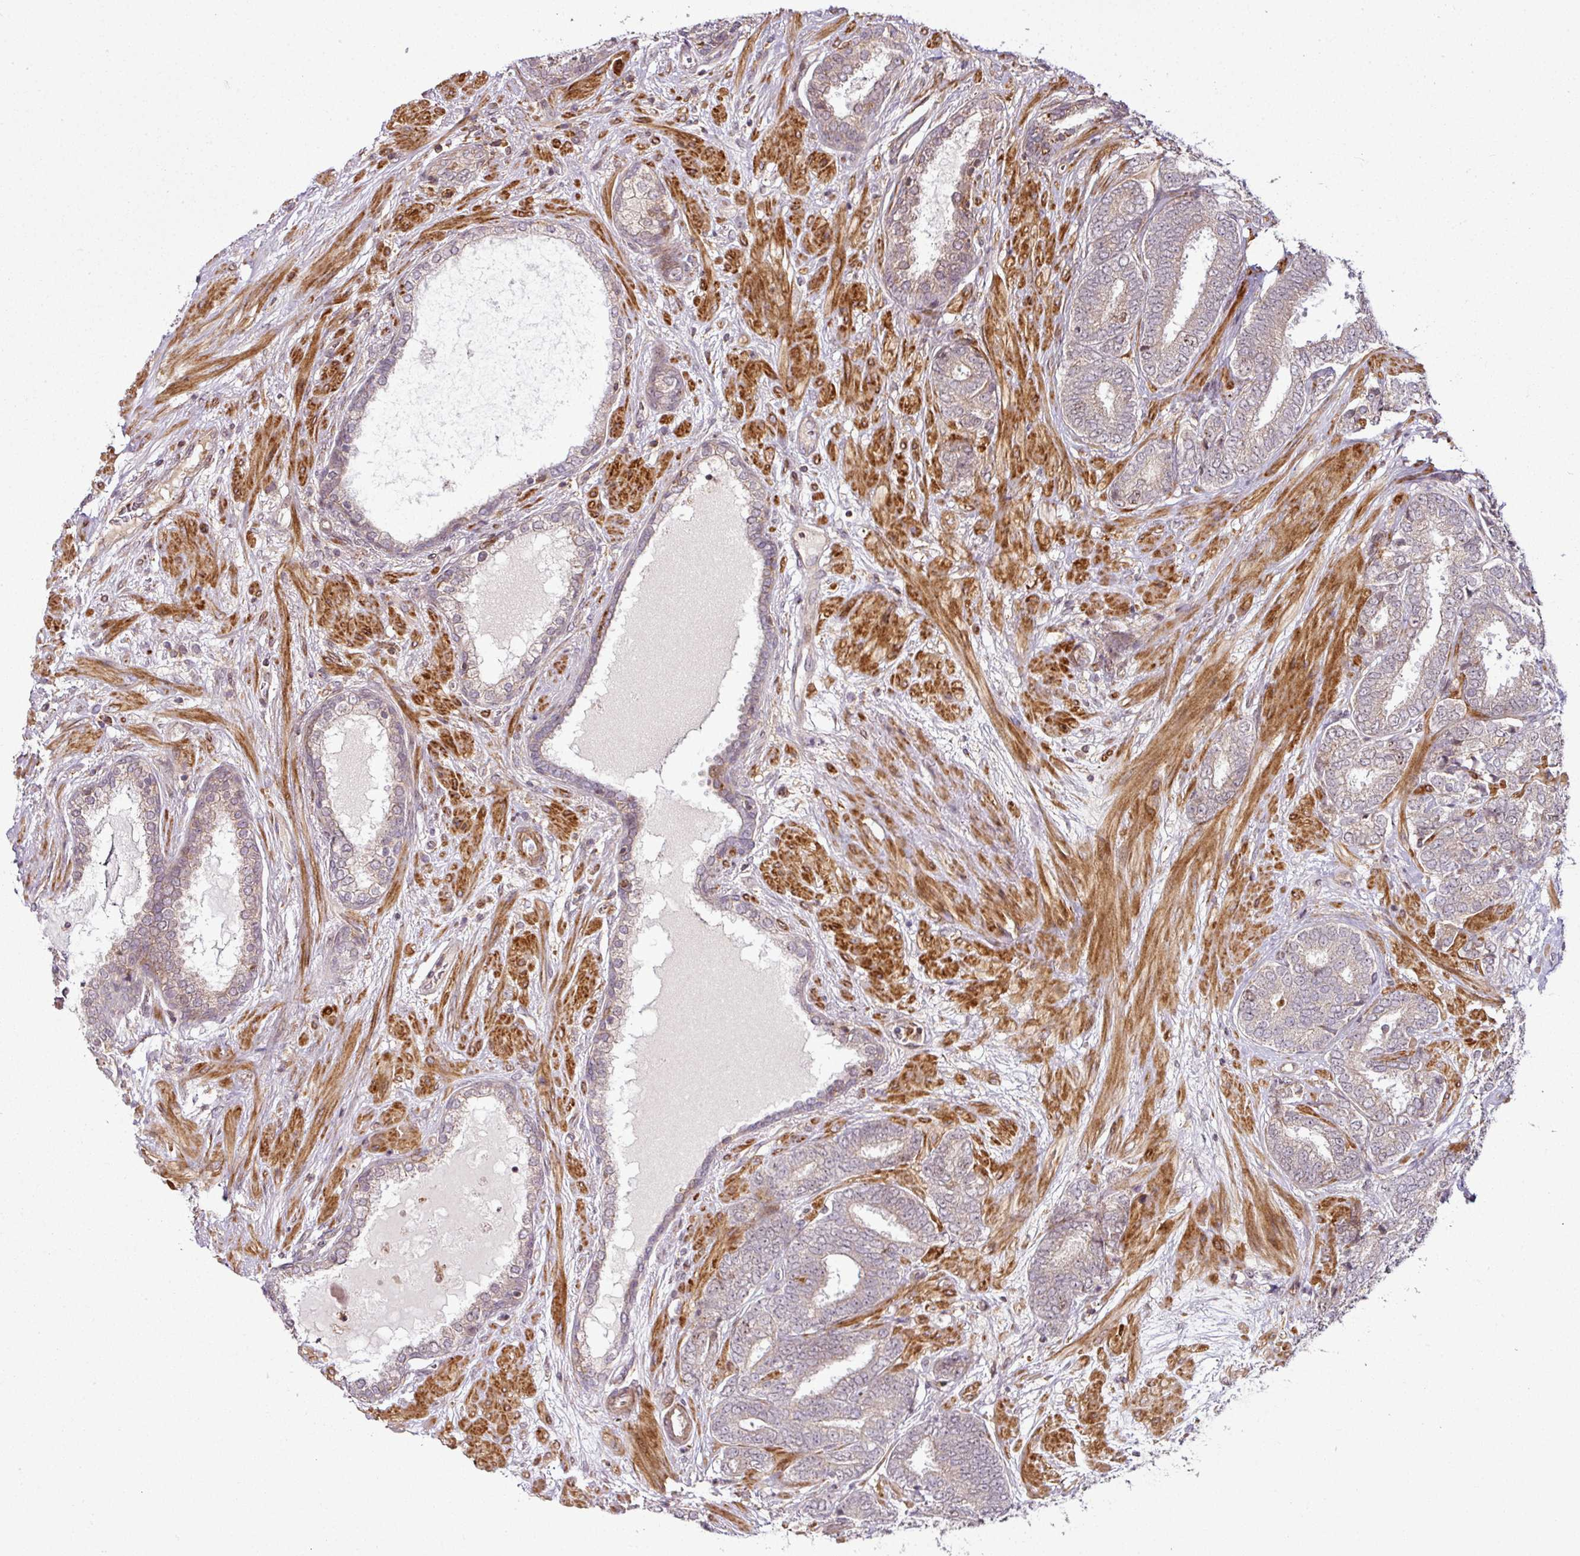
{"staining": {"intensity": "weak", "quantity": "<25%", "location": "cytoplasmic/membranous"}, "tissue": "prostate cancer", "cell_type": "Tumor cells", "image_type": "cancer", "snomed": [{"axis": "morphology", "description": "Adenocarcinoma, High grade"}, {"axis": "topography", "description": "Prostate"}], "caption": "The image reveals no significant staining in tumor cells of prostate cancer.", "gene": "ATAT1", "patient": {"sex": "male", "age": 72}}